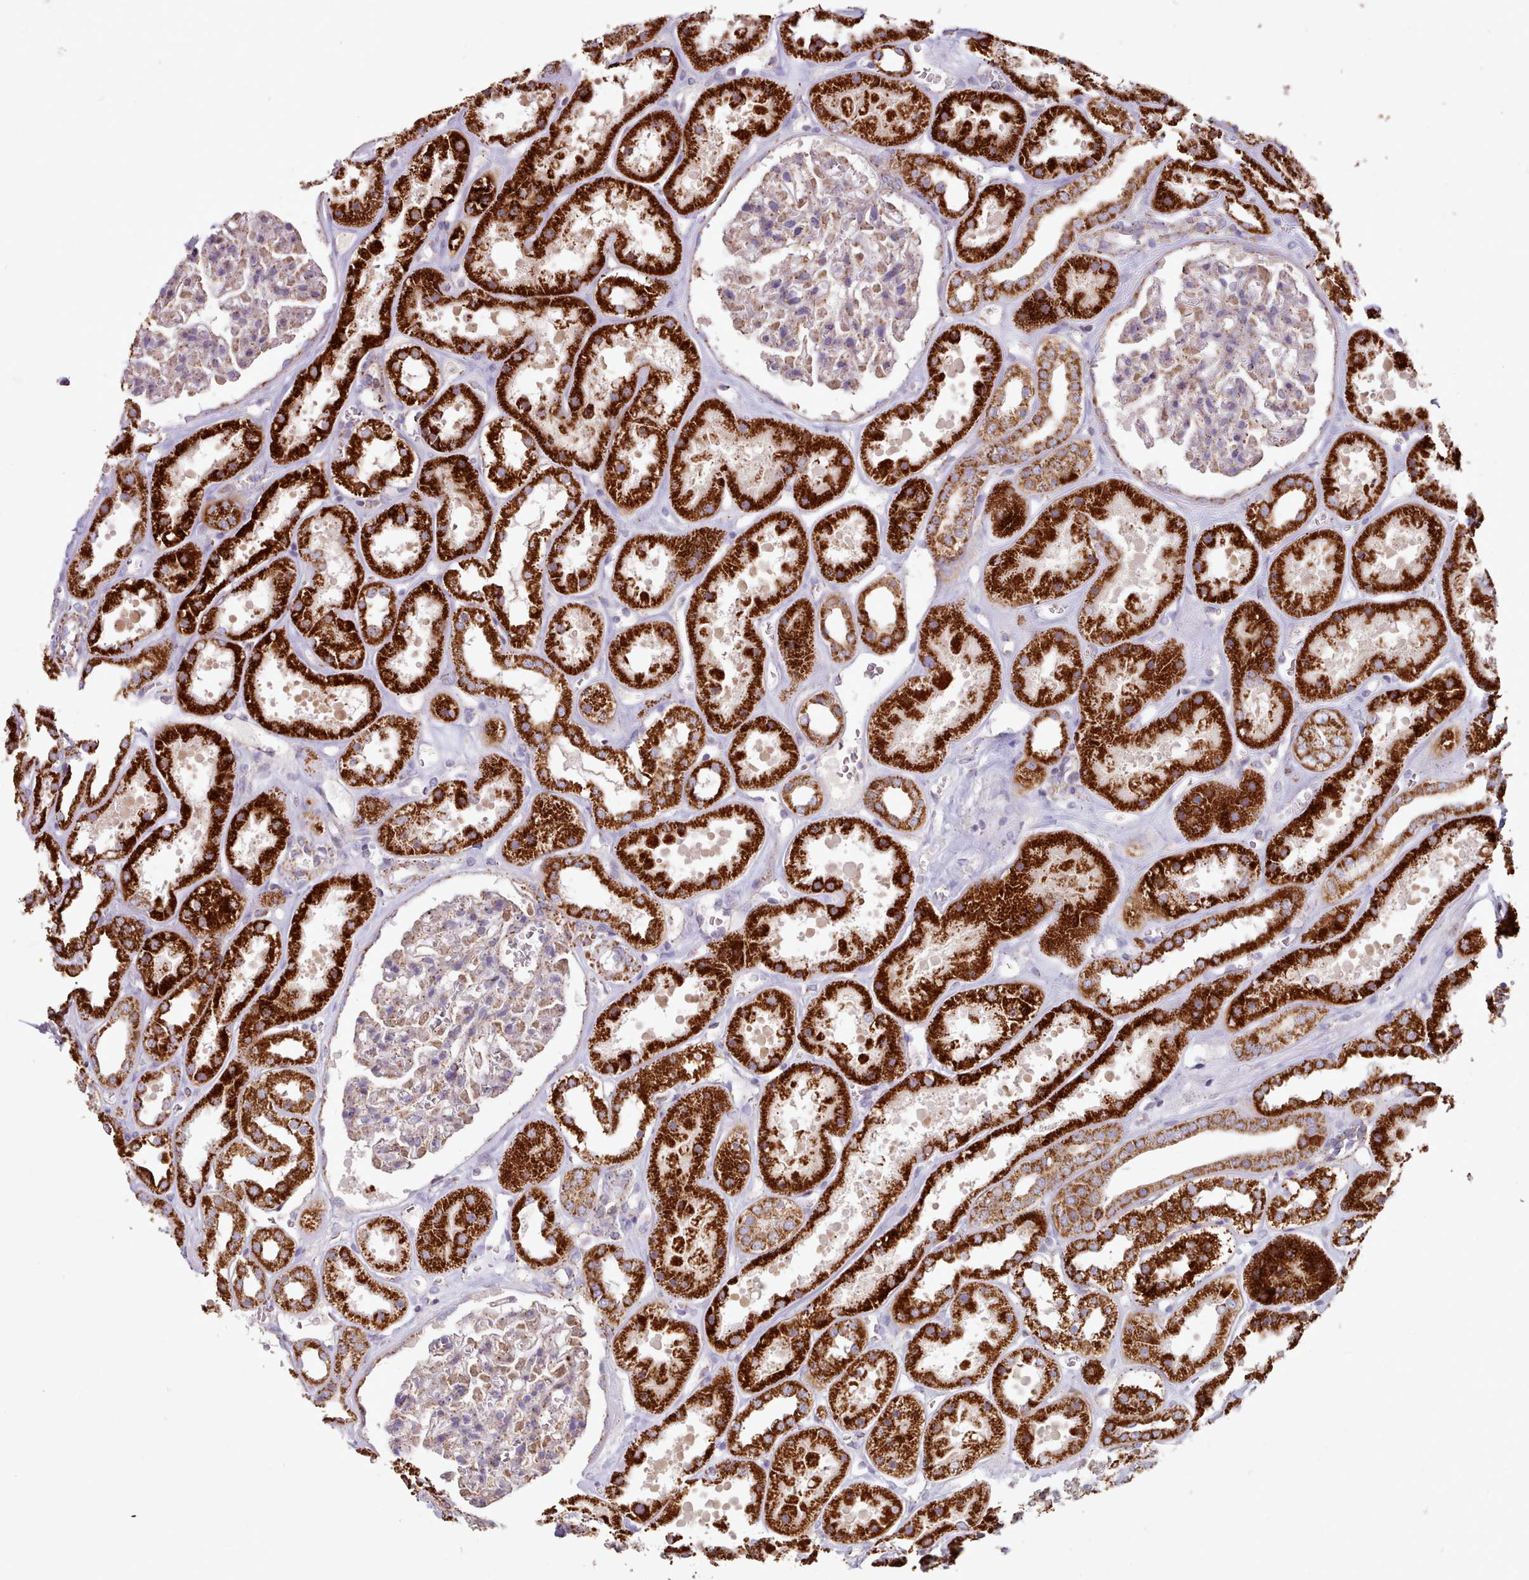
{"staining": {"intensity": "moderate", "quantity": "25%-75%", "location": "cytoplasmic/membranous"}, "tissue": "kidney", "cell_type": "Cells in glomeruli", "image_type": "normal", "snomed": [{"axis": "morphology", "description": "Normal tissue, NOS"}, {"axis": "topography", "description": "Kidney"}], "caption": "High-power microscopy captured an IHC histopathology image of unremarkable kidney, revealing moderate cytoplasmic/membranous positivity in about 25%-75% of cells in glomeruli.", "gene": "HSDL2", "patient": {"sex": "female", "age": 41}}